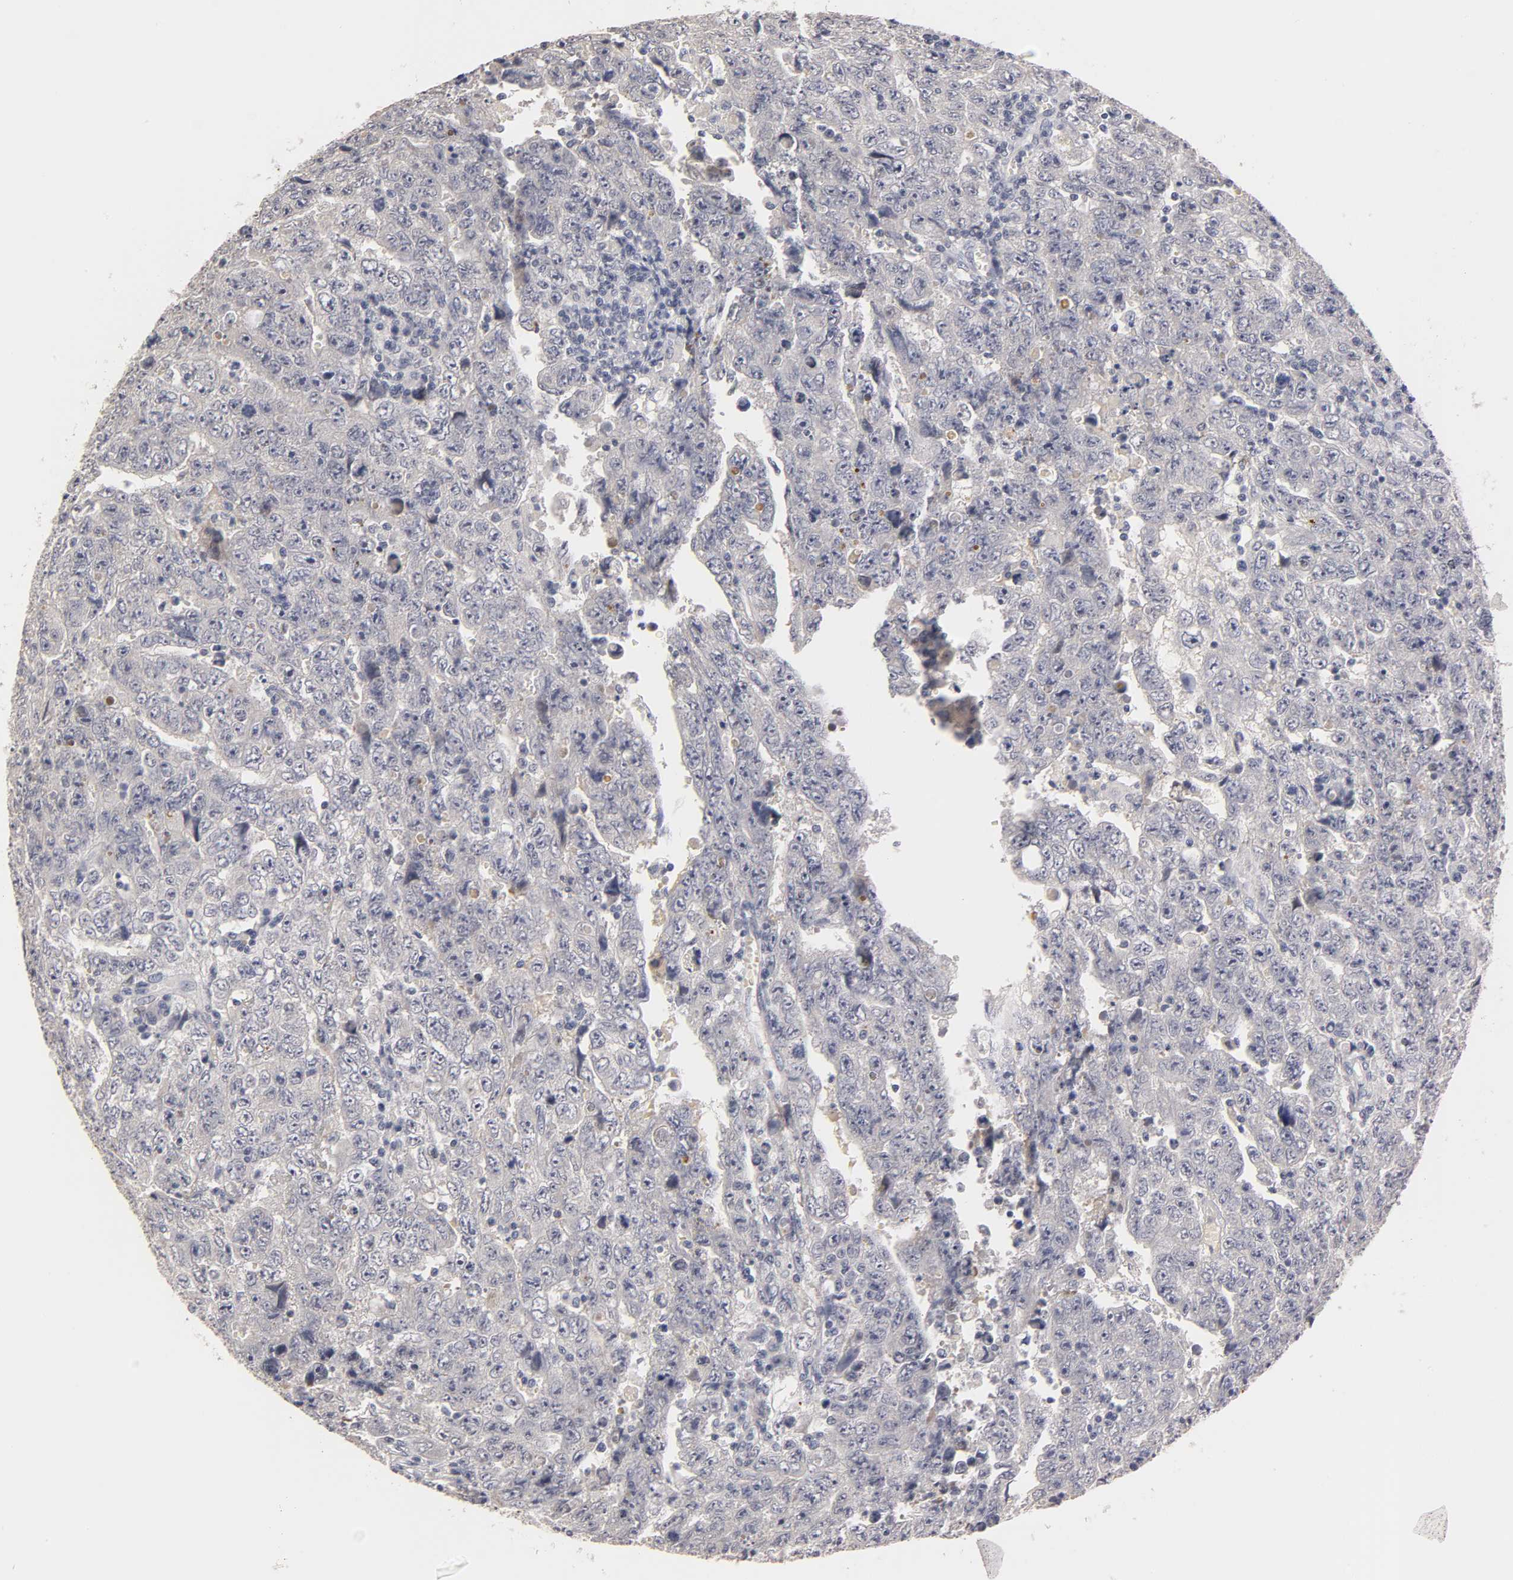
{"staining": {"intensity": "negative", "quantity": "none", "location": "none"}, "tissue": "testis cancer", "cell_type": "Tumor cells", "image_type": "cancer", "snomed": [{"axis": "morphology", "description": "Carcinoma, Embryonal, NOS"}, {"axis": "topography", "description": "Testis"}], "caption": "Testis embryonal carcinoma was stained to show a protein in brown. There is no significant staining in tumor cells.", "gene": "OVOL1", "patient": {"sex": "male", "age": 28}}